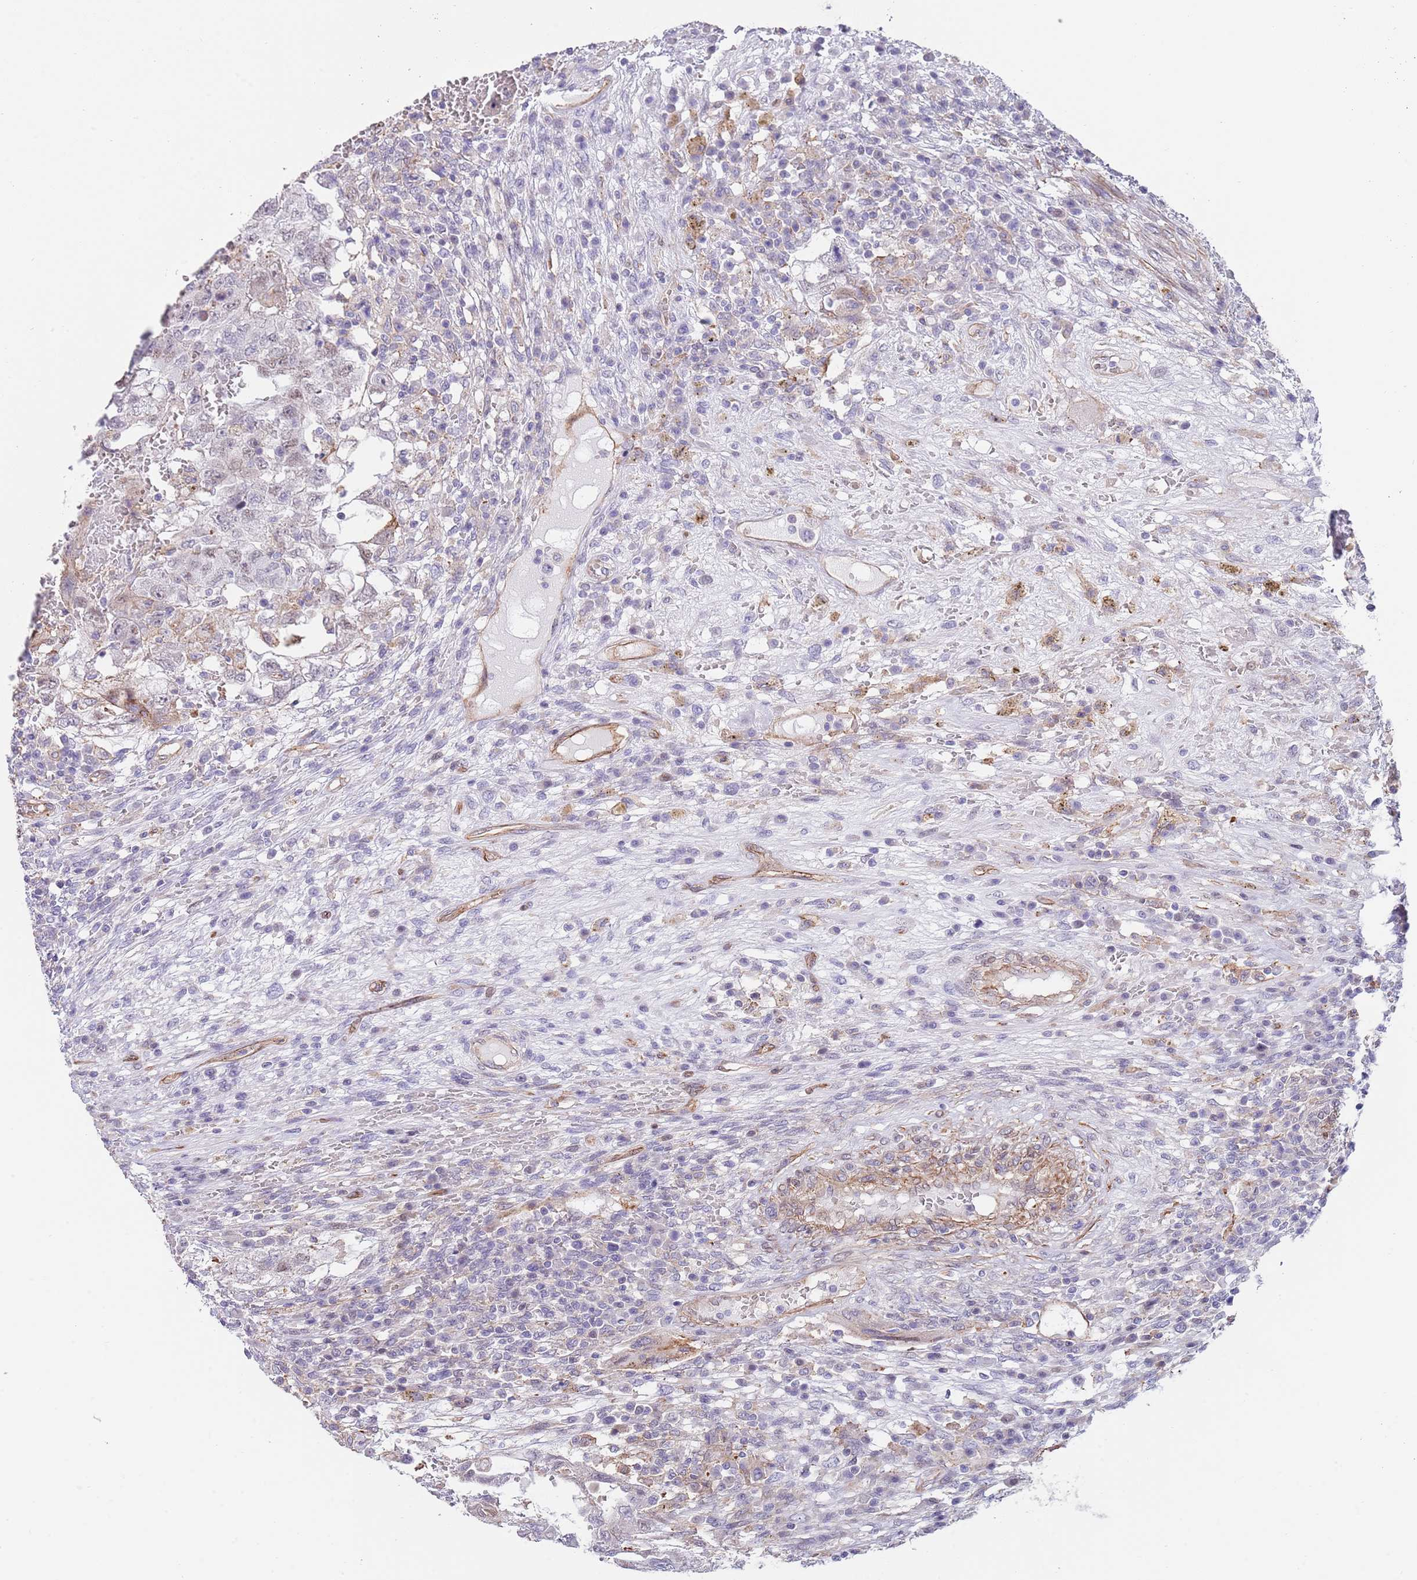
{"staining": {"intensity": "negative", "quantity": "none", "location": "none"}, "tissue": "testis cancer", "cell_type": "Tumor cells", "image_type": "cancer", "snomed": [{"axis": "morphology", "description": "Carcinoma, Embryonal, NOS"}, {"axis": "topography", "description": "Testis"}], "caption": "A high-resolution micrograph shows immunohistochemistry (IHC) staining of embryonal carcinoma (testis), which exhibits no significant staining in tumor cells.", "gene": "BPNT1", "patient": {"sex": "male", "age": 26}}